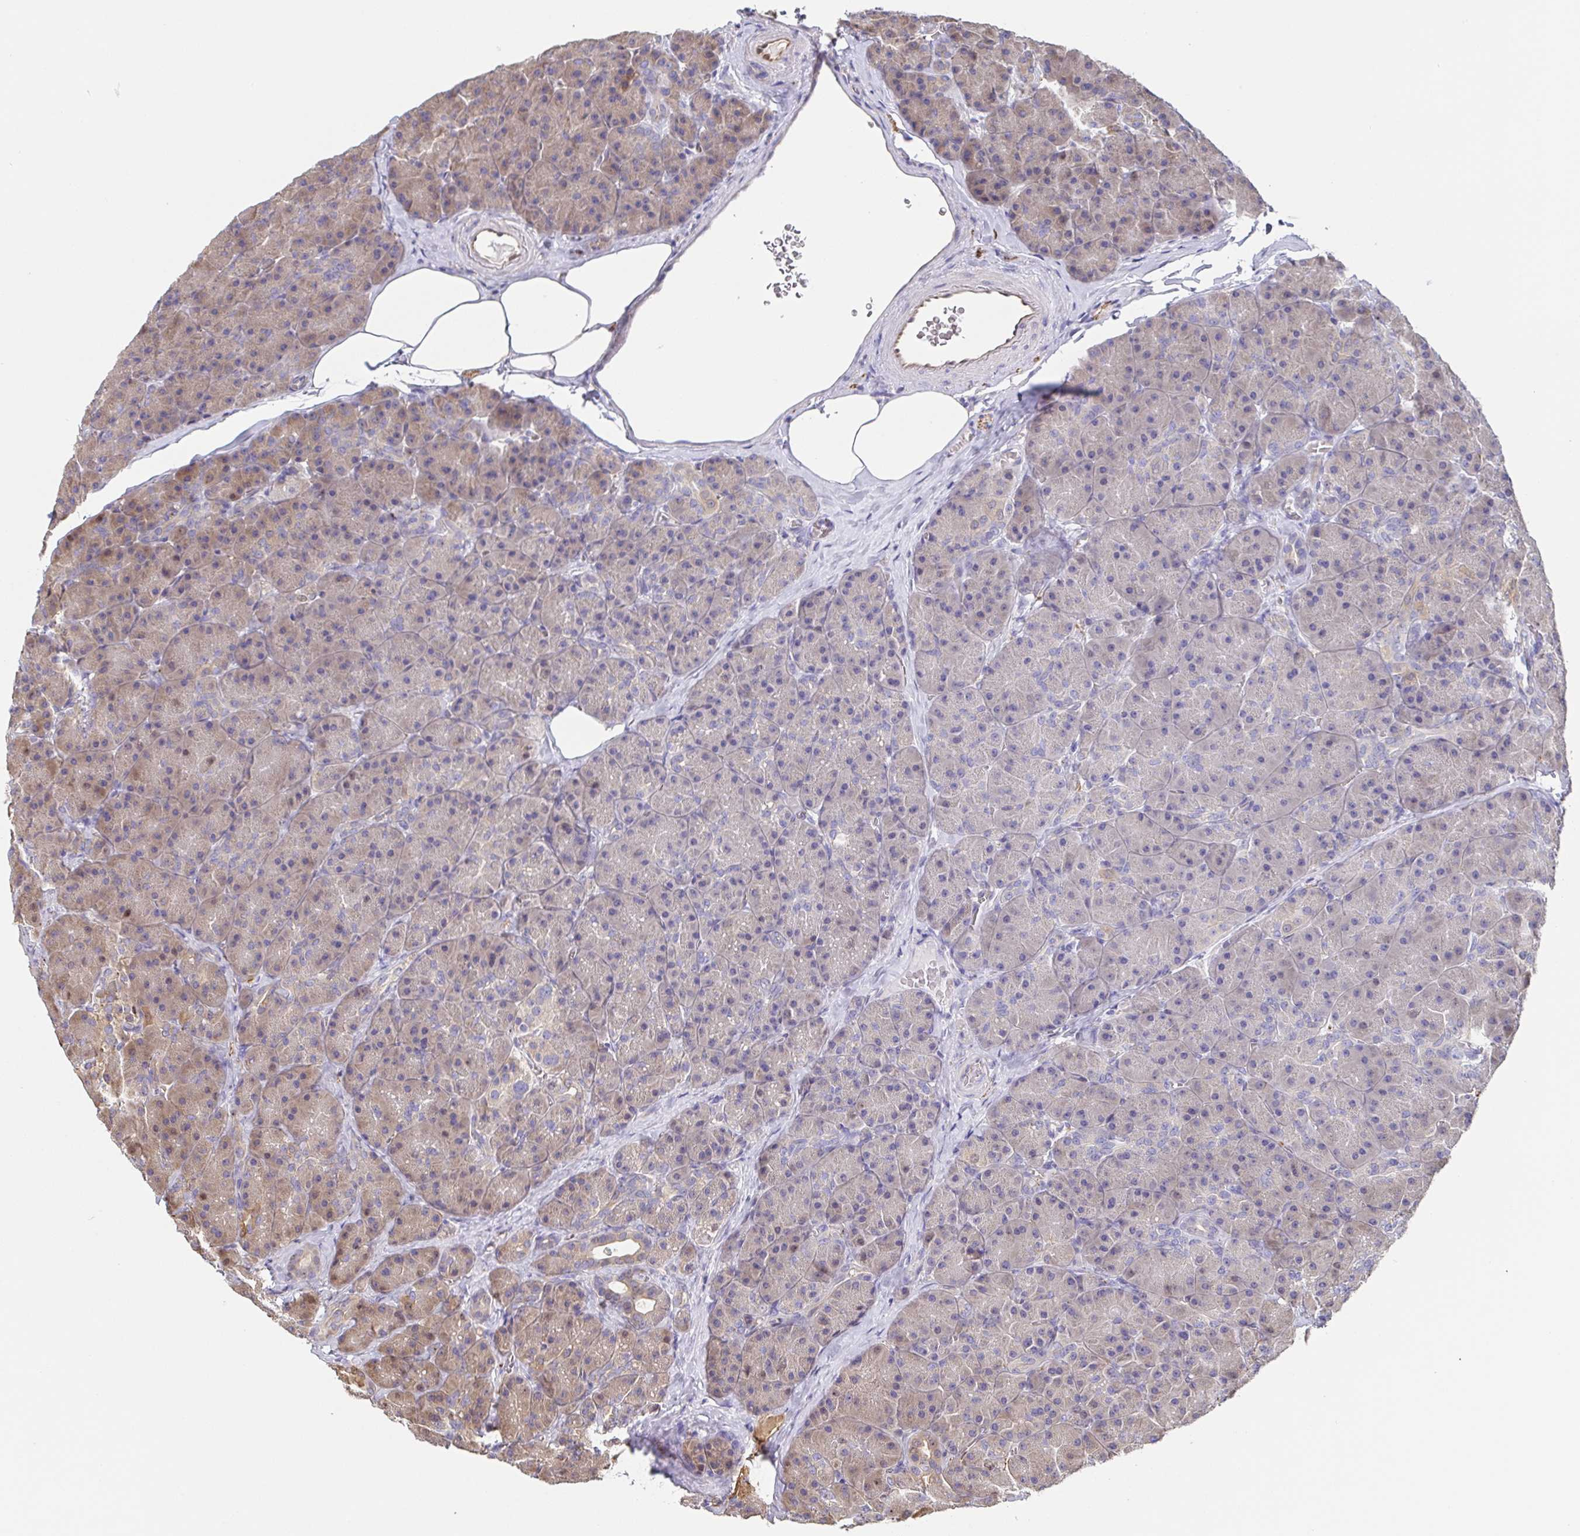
{"staining": {"intensity": "weak", "quantity": "25%-75%", "location": "cytoplasmic/membranous"}, "tissue": "pancreas", "cell_type": "Exocrine glandular cells", "image_type": "normal", "snomed": [{"axis": "morphology", "description": "Normal tissue, NOS"}, {"axis": "topography", "description": "Pancreas"}], "caption": "Weak cytoplasmic/membranous staining is identified in approximately 25%-75% of exocrine glandular cells in unremarkable pancreas. (DAB (3,3'-diaminobenzidine) IHC, brown staining for protein, blue staining for nuclei).", "gene": "EIF3D", "patient": {"sex": "male", "age": 57}}